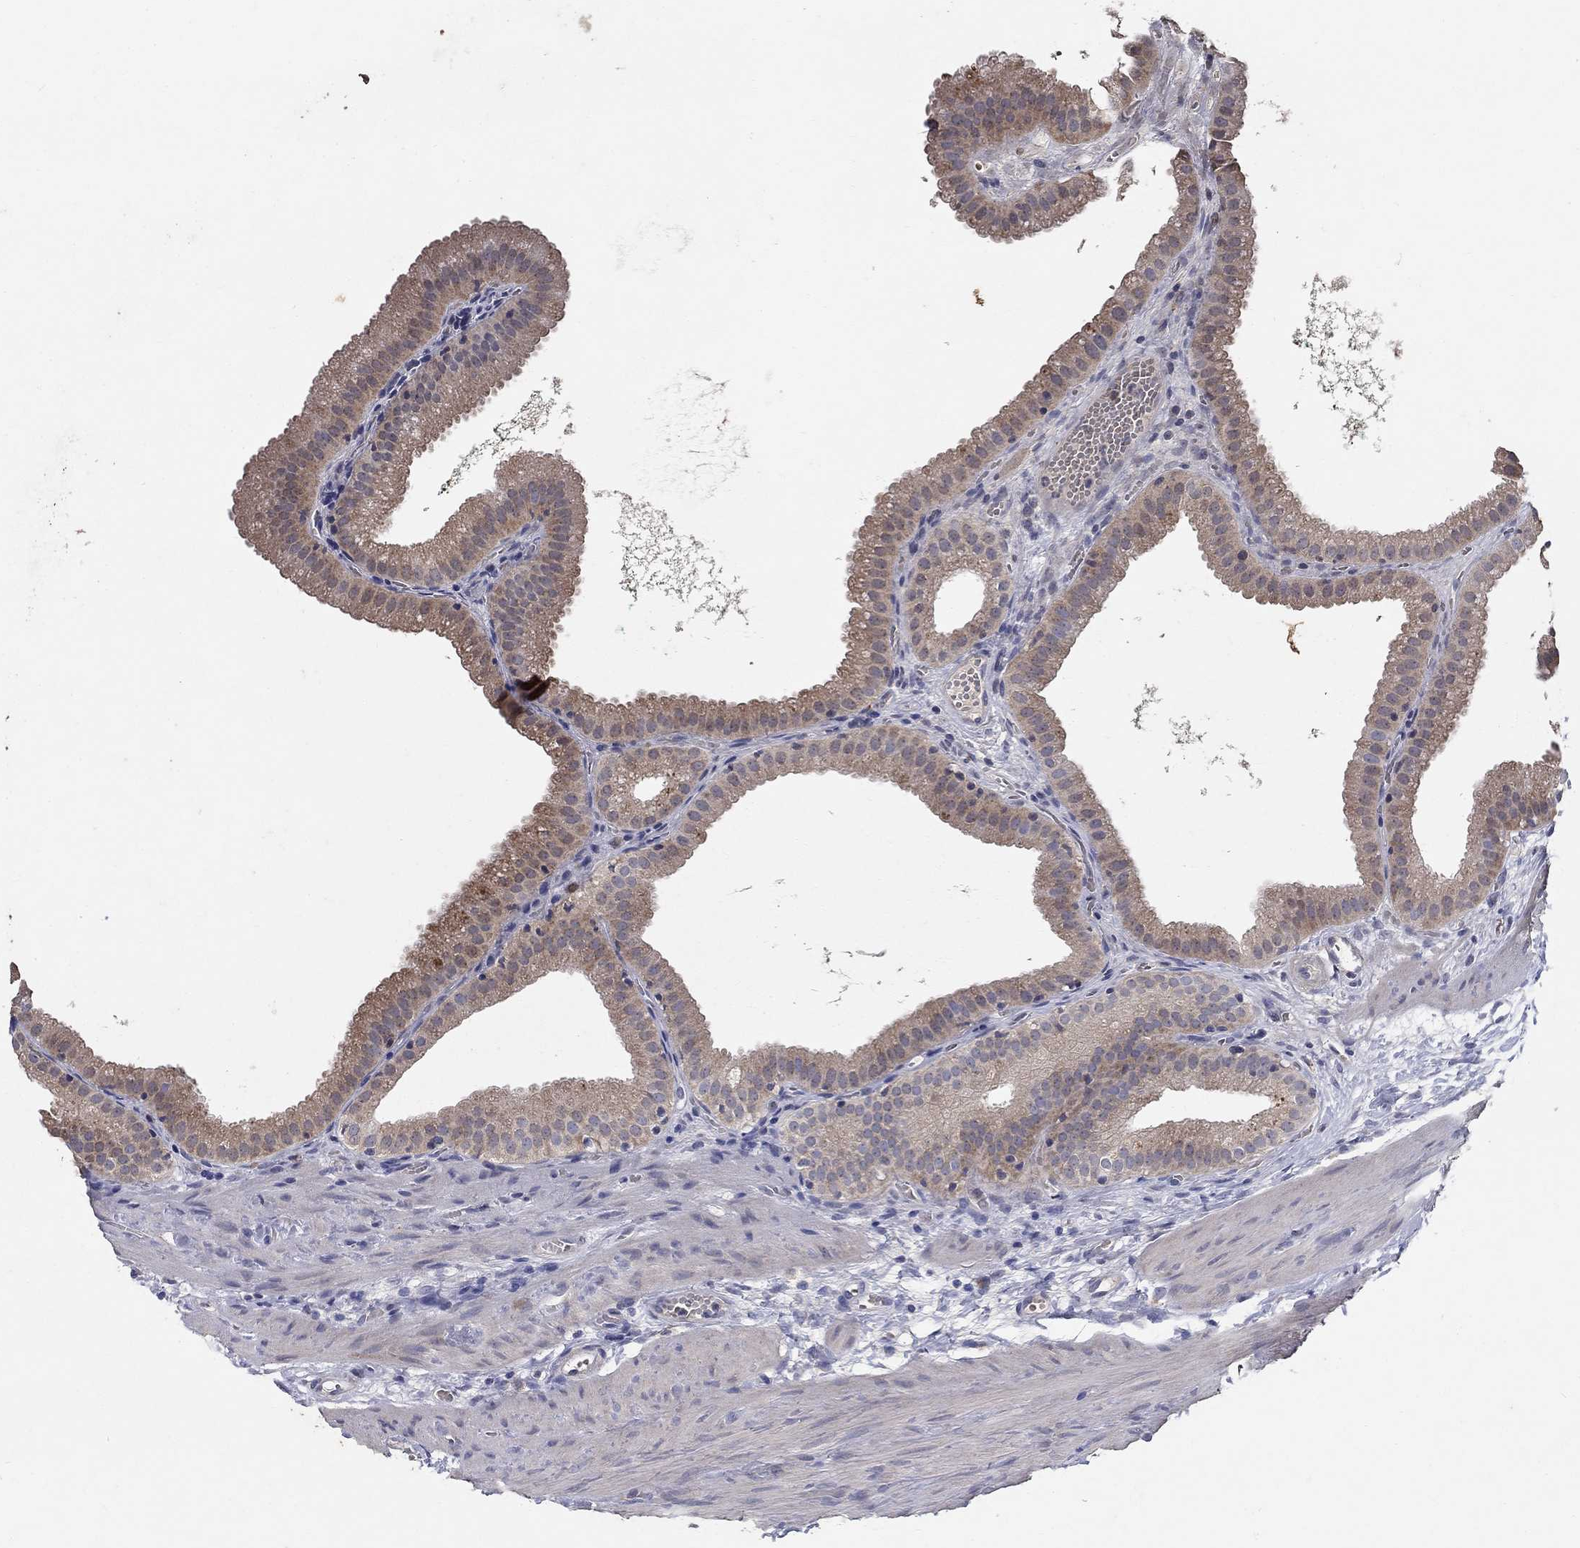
{"staining": {"intensity": "moderate", "quantity": "<25%", "location": "cytoplasmic/membranous"}, "tissue": "gallbladder", "cell_type": "Glandular cells", "image_type": "normal", "snomed": [{"axis": "morphology", "description": "Normal tissue, NOS"}, {"axis": "topography", "description": "Gallbladder"}], "caption": "IHC of unremarkable human gallbladder shows low levels of moderate cytoplasmic/membranous staining in approximately <25% of glandular cells. (DAB = brown stain, brightfield microscopy at high magnification).", "gene": "PROZ", "patient": {"sex": "male", "age": 67}}